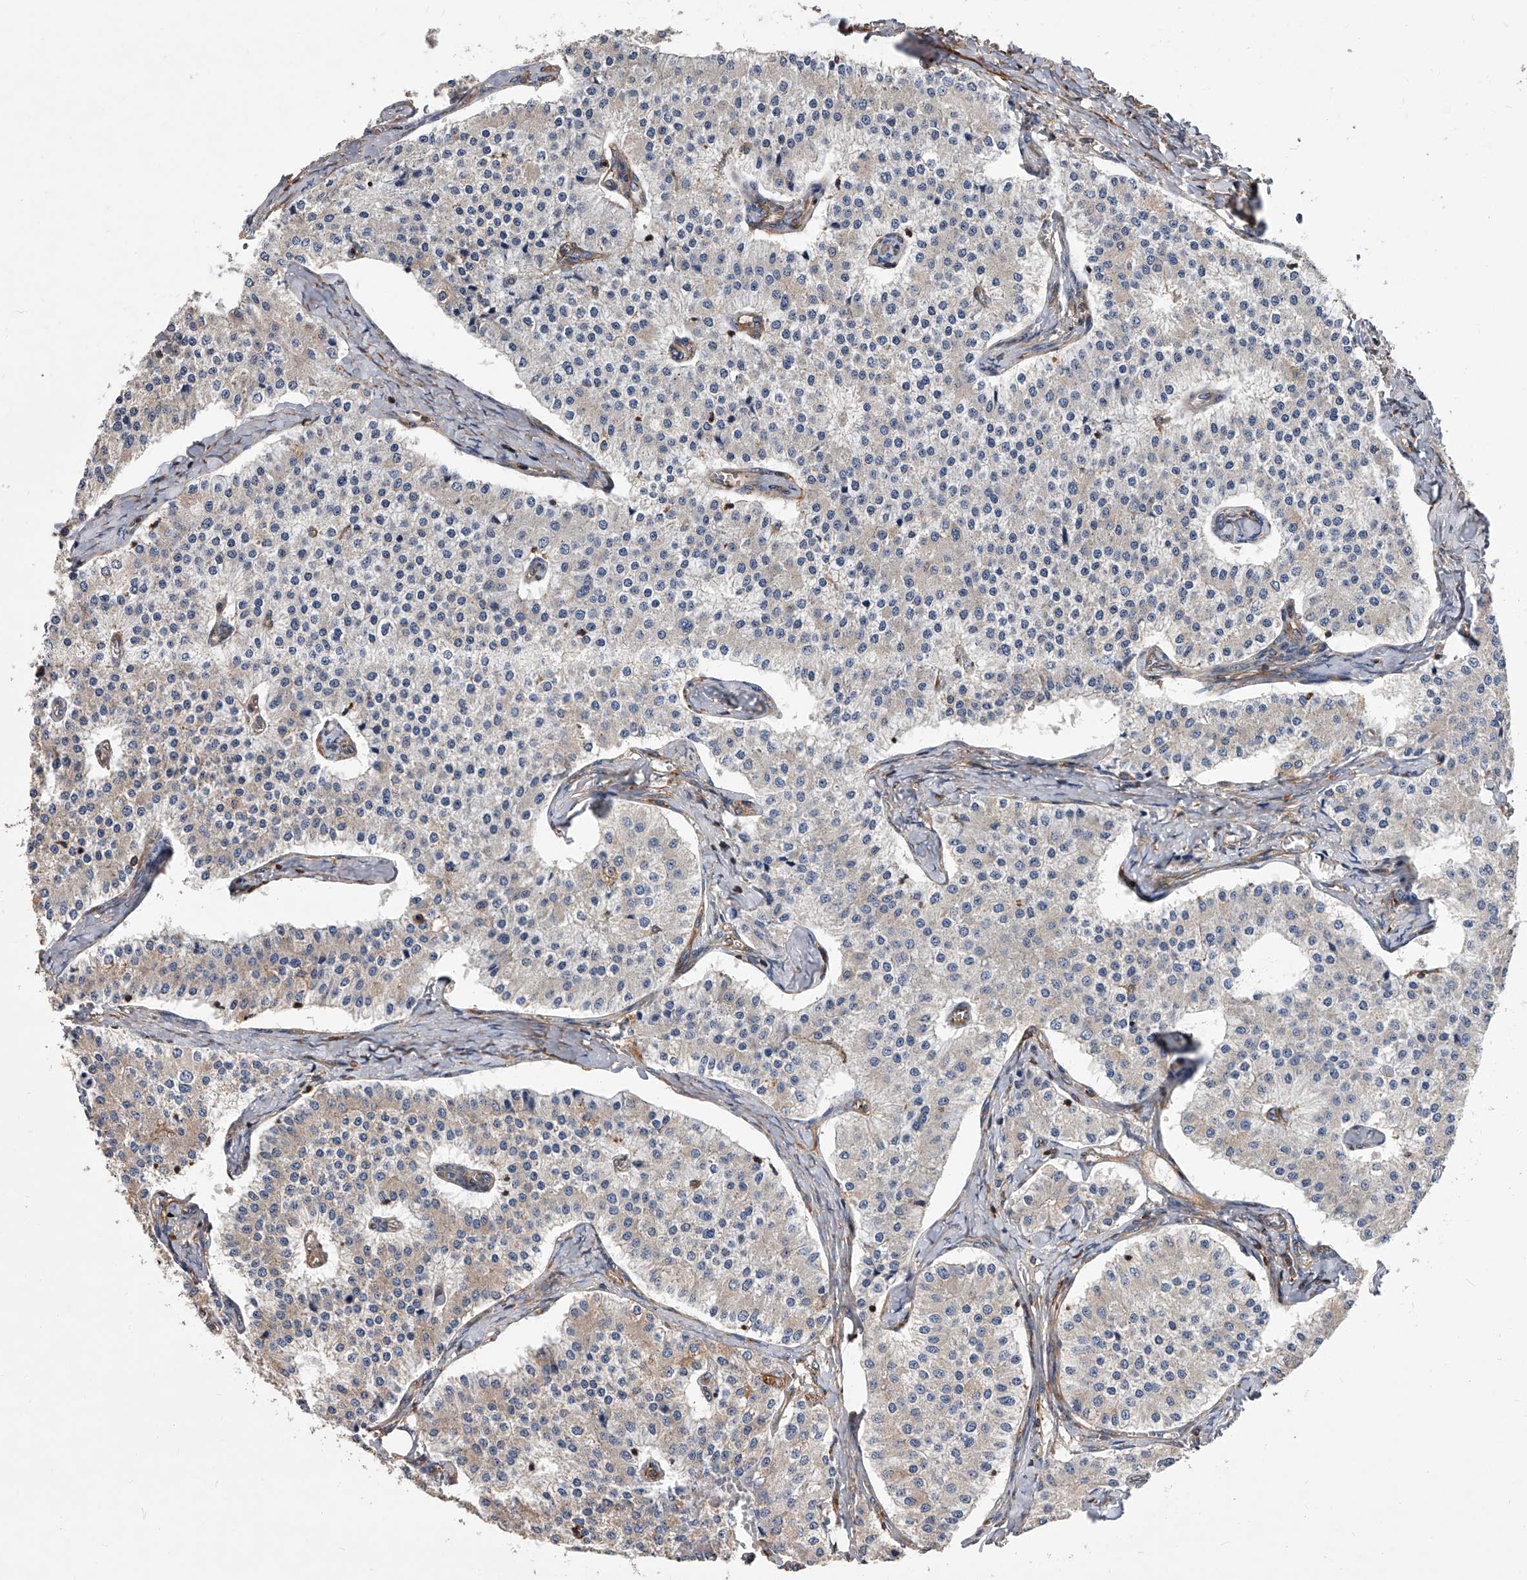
{"staining": {"intensity": "weak", "quantity": "<25%", "location": "cytoplasmic/membranous"}, "tissue": "carcinoid", "cell_type": "Tumor cells", "image_type": "cancer", "snomed": [{"axis": "morphology", "description": "Carcinoid, malignant, NOS"}, {"axis": "topography", "description": "Colon"}], "caption": "IHC histopathology image of neoplastic tissue: human carcinoid (malignant) stained with DAB reveals no significant protein positivity in tumor cells. (Stains: DAB (3,3'-diaminobenzidine) immunohistochemistry with hematoxylin counter stain, Microscopy: brightfield microscopy at high magnification).", "gene": "PISD", "patient": {"sex": "female", "age": 52}}